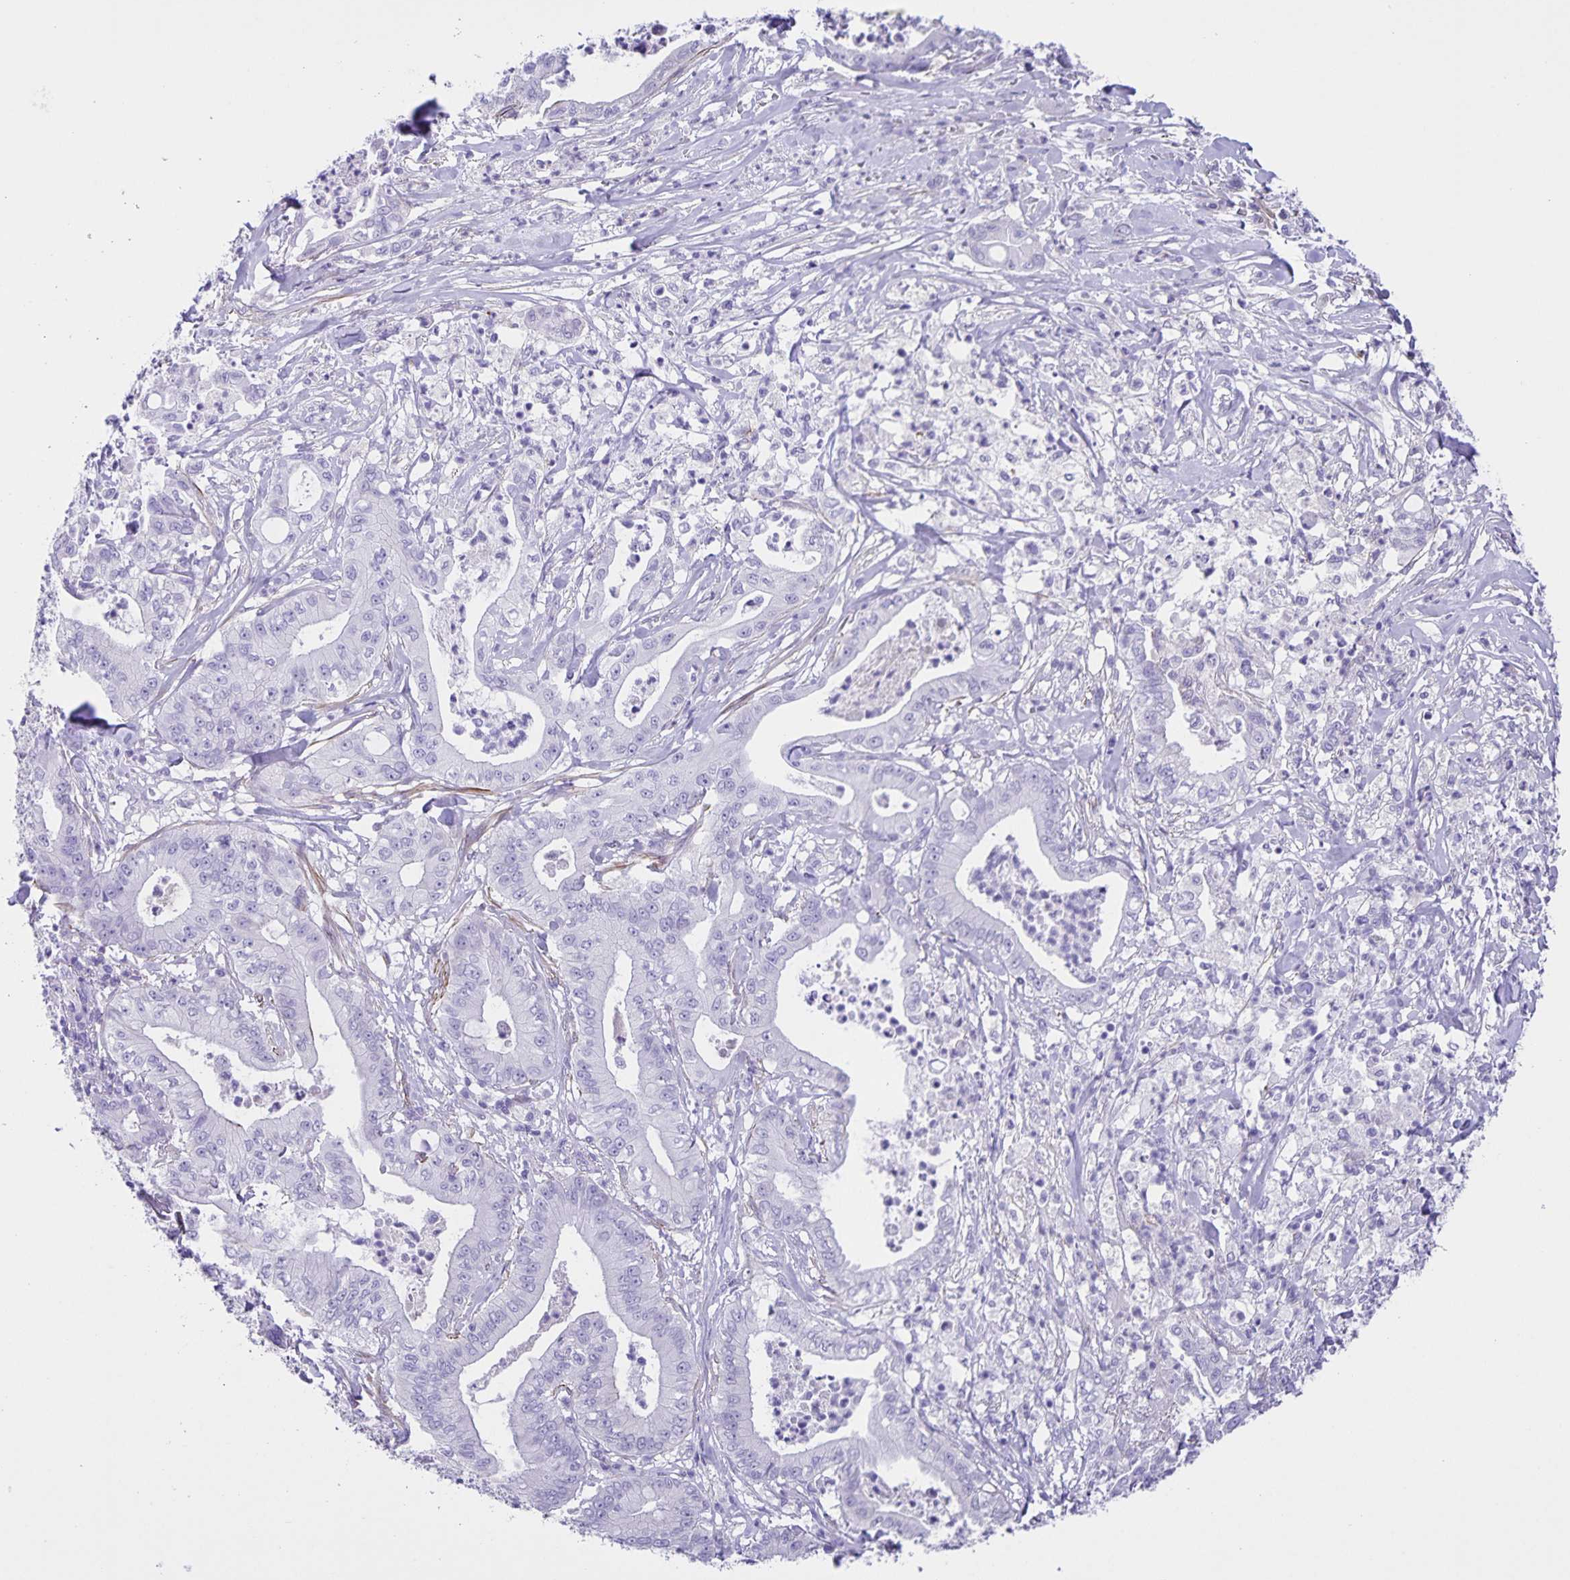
{"staining": {"intensity": "negative", "quantity": "none", "location": "none"}, "tissue": "pancreatic cancer", "cell_type": "Tumor cells", "image_type": "cancer", "snomed": [{"axis": "morphology", "description": "Adenocarcinoma, NOS"}, {"axis": "topography", "description": "Pancreas"}], "caption": "Immunohistochemistry (IHC) micrograph of pancreatic cancer (adenocarcinoma) stained for a protein (brown), which reveals no staining in tumor cells.", "gene": "UBQLN3", "patient": {"sex": "male", "age": 71}}